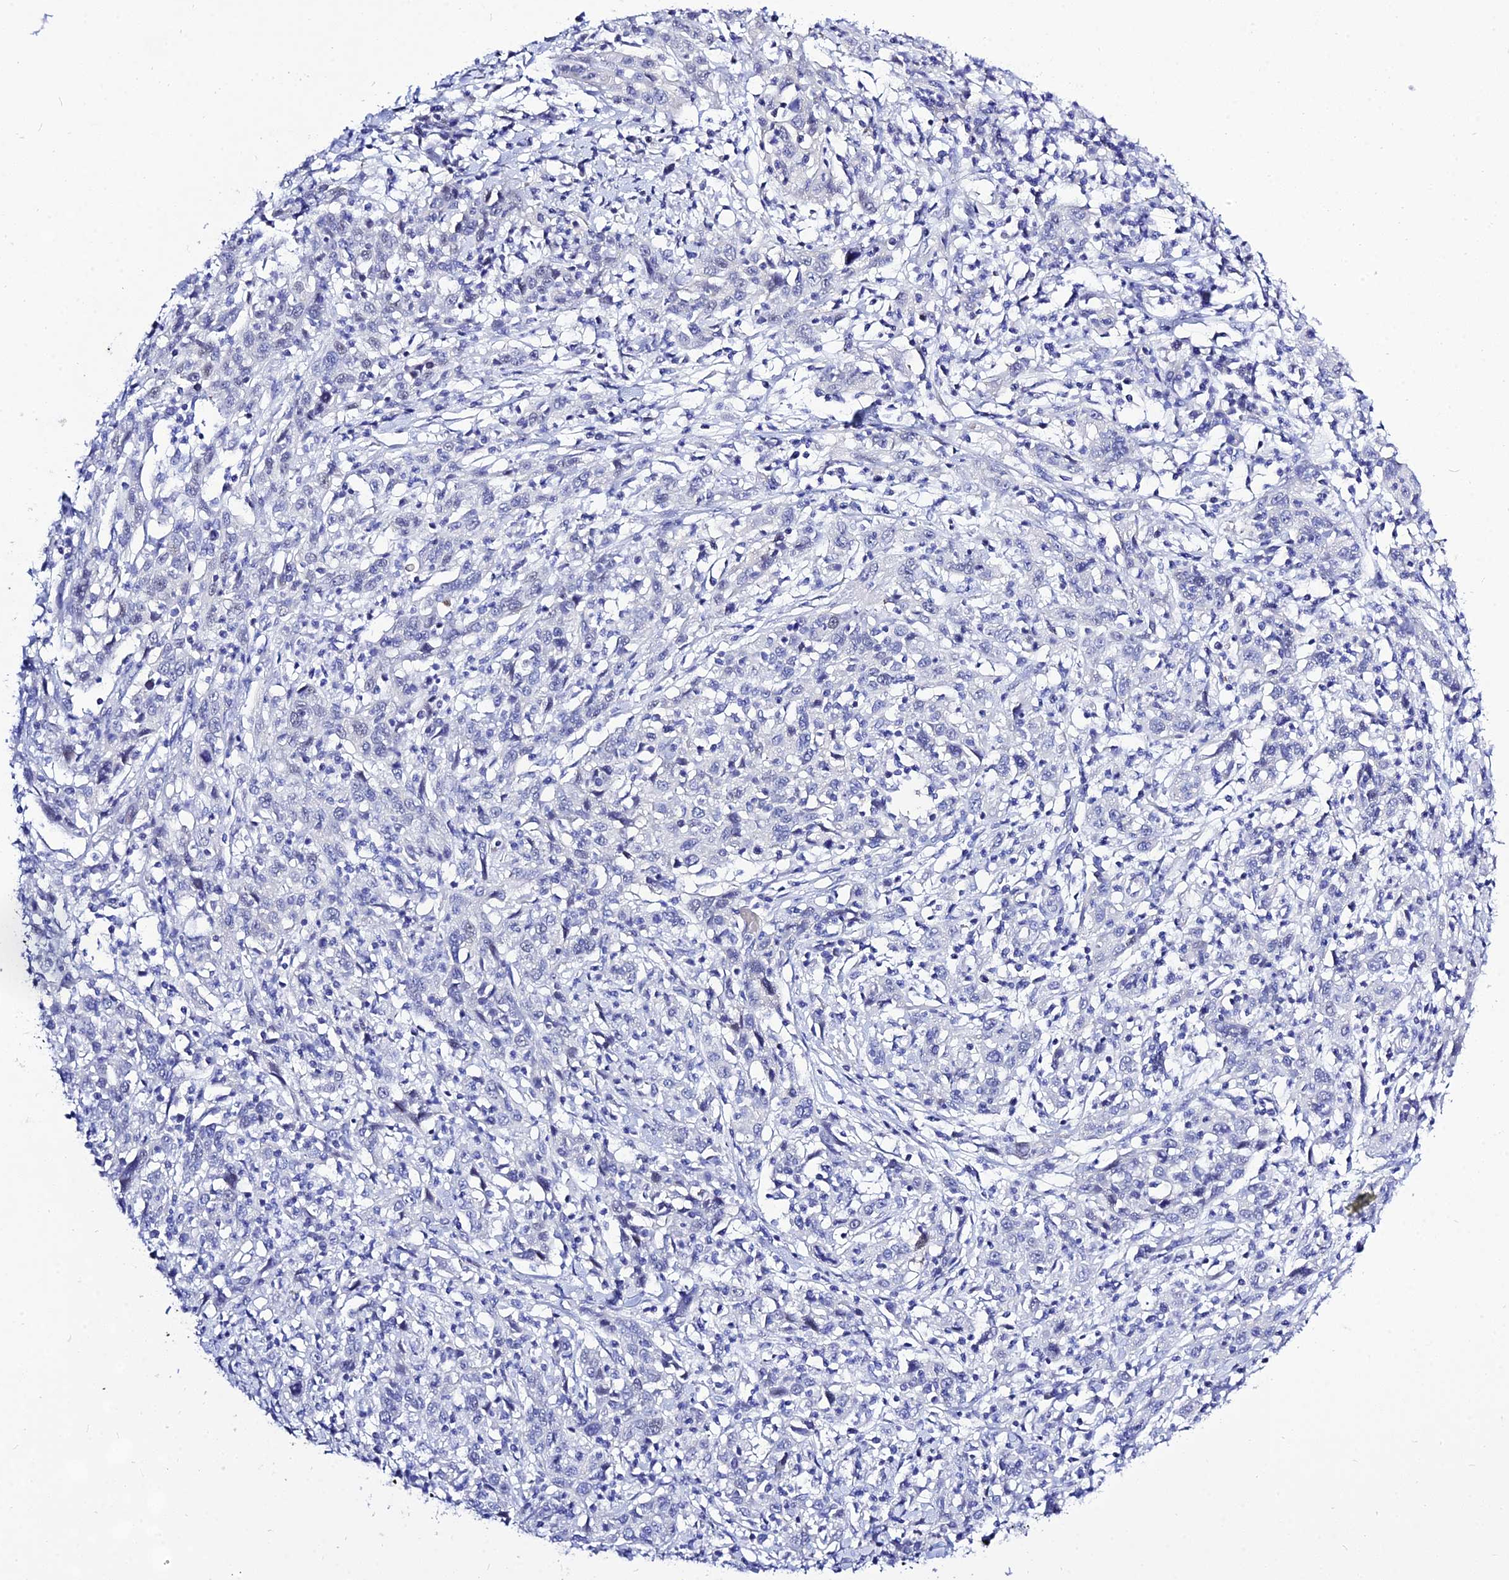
{"staining": {"intensity": "negative", "quantity": "none", "location": "none"}, "tissue": "cervical cancer", "cell_type": "Tumor cells", "image_type": "cancer", "snomed": [{"axis": "morphology", "description": "Squamous cell carcinoma, NOS"}, {"axis": "topography", "description": "Cervix"}], "caption": "Protein analysis of cervical cancer reveals no significant expression in tumor cells.", "gene": "DEFB107A", "patient": {"sex": "female", "age": 46}}